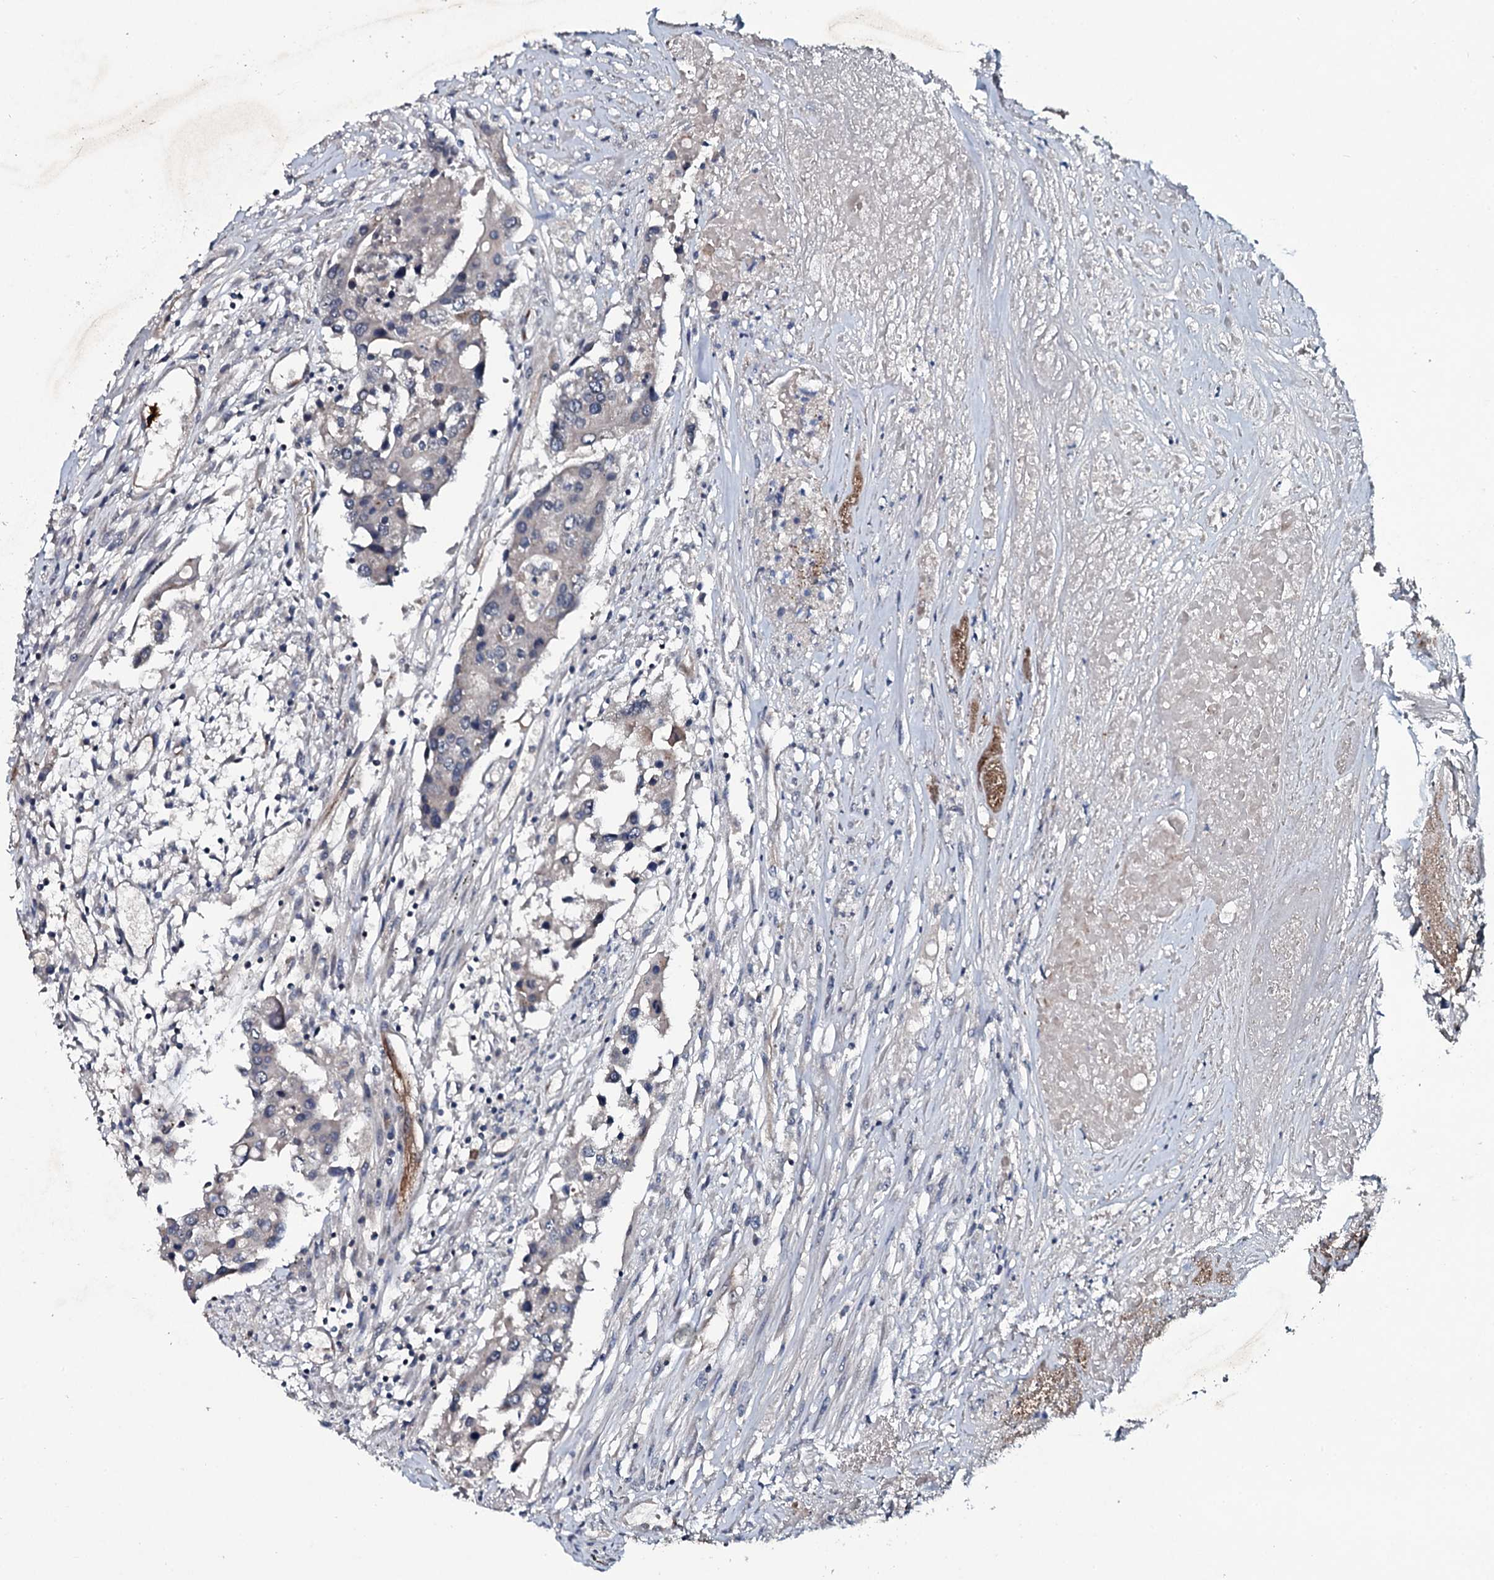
{"staining": {"intensity": "negative", "quantity": "none", "location": "none"}, "tissue": "colorectal cancer", "cell_type": "Tumor cells", "image_type": "cancer", "snomed": [{"axis": "morphology", "description": "Adenocarcinoma, NOS"}, {"axis": "topography", "description": "Colon"}], "caption": "Tumor cells are negative for protein expression in human colorectal adenocarcinoma.", "gene": "CLEC14A", "patient": {"sex": "male", "age": 77}}